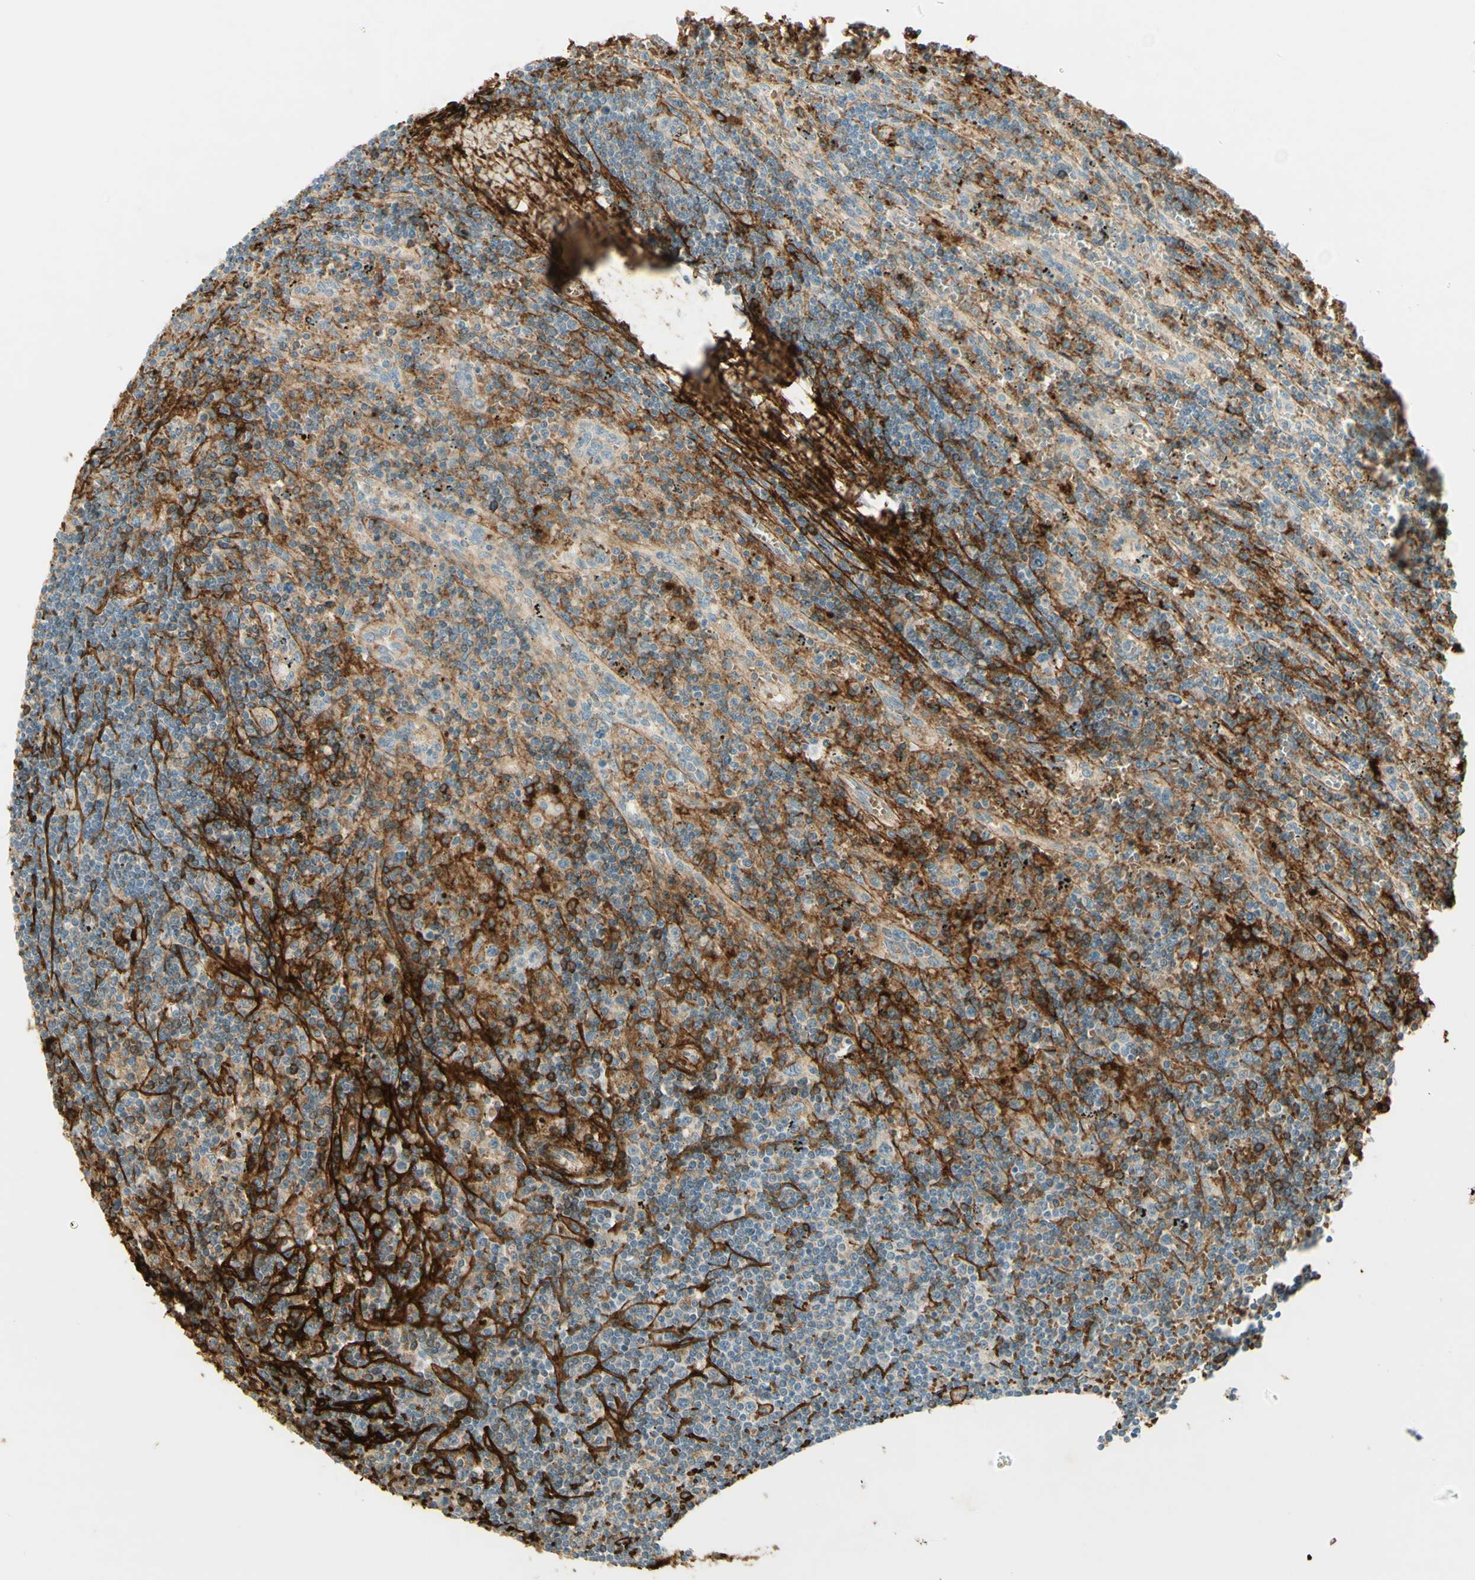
{"staining": {"intensity": "strong", "quantity": "<25%", "location": "cytoplasmic/membranous"}, "tissue": "lymphoma", "cell_type": "Tumor cells", "image_type": "cancer", "snomed": [{"axis": "morphology", "description": "Malignant lymphoma, non-Hodgkin's type, Low grade"}, {"axis": "topography", "description": "Spleen"}], "caption": "Lymphoma stained with a protein marker reveals strong staining in tumor cells.", "gene": "TNN", "patient": {"sex": "male", "age": 76}}